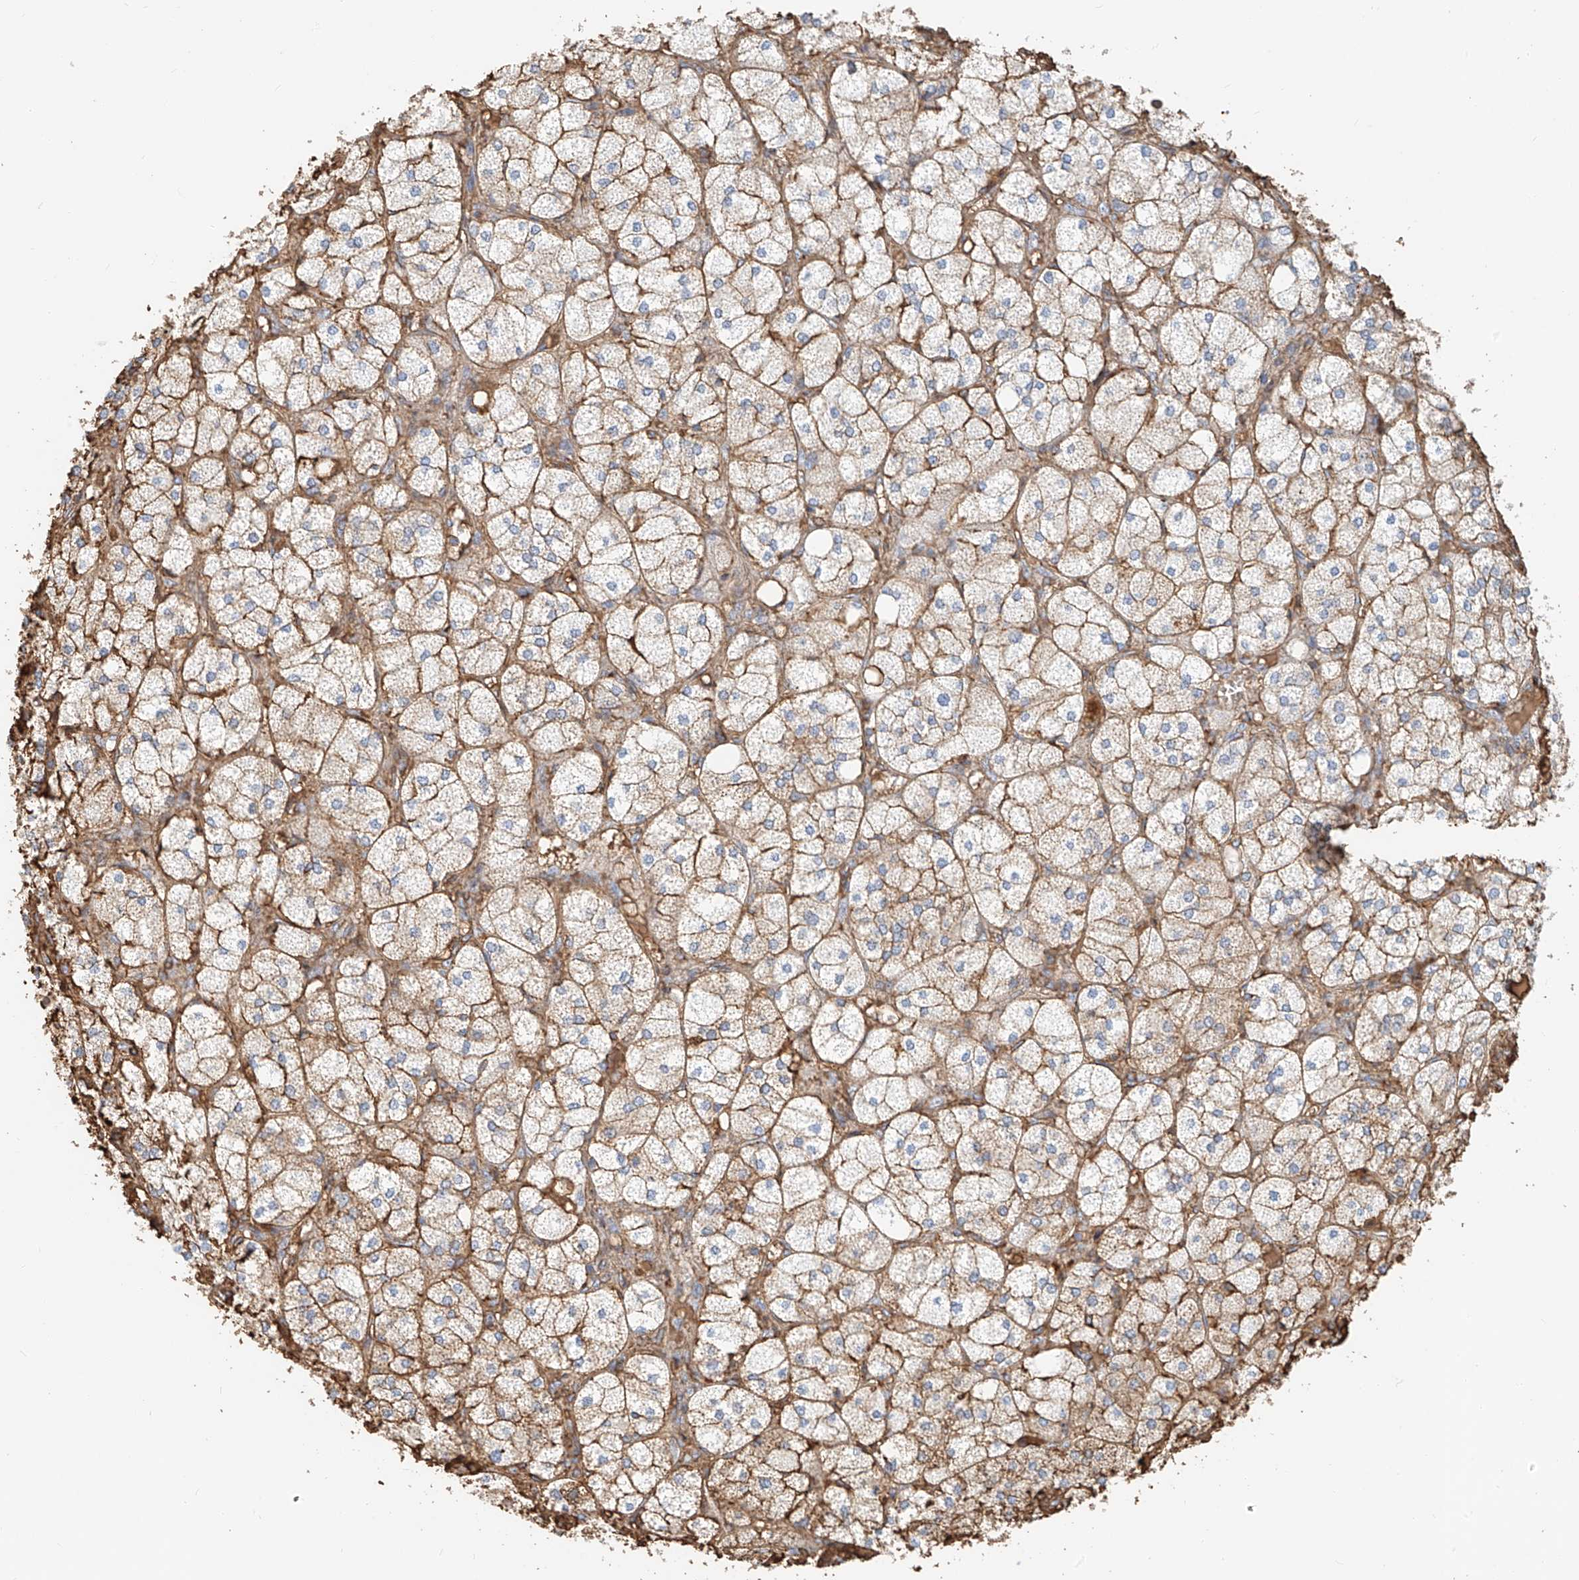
{"staining": {"intensity": "moderate", "quantity": "25%-75%", "location": "cytoplasmic/membranous"}, "tissue": "adrenal gland", "cell_type": "Glandular cells", "image_type": "normal", "snomed": [{"axis": "morphology", "description": "Normal tissue, NOS"}, {"axis": "topography", "description": "Adrenal gland"}], "caption": "Adrenal gland stained for a protein demonstrates moderate cytoplasmic/membranous positivity in glandular cells. The staining is performed using DAB brown chromogen to label protein expression. The nuclei are counter-stained blue using hematoxylin.", "gene": "ZFP30", "patient": {"sex": "female", "age": 61}}